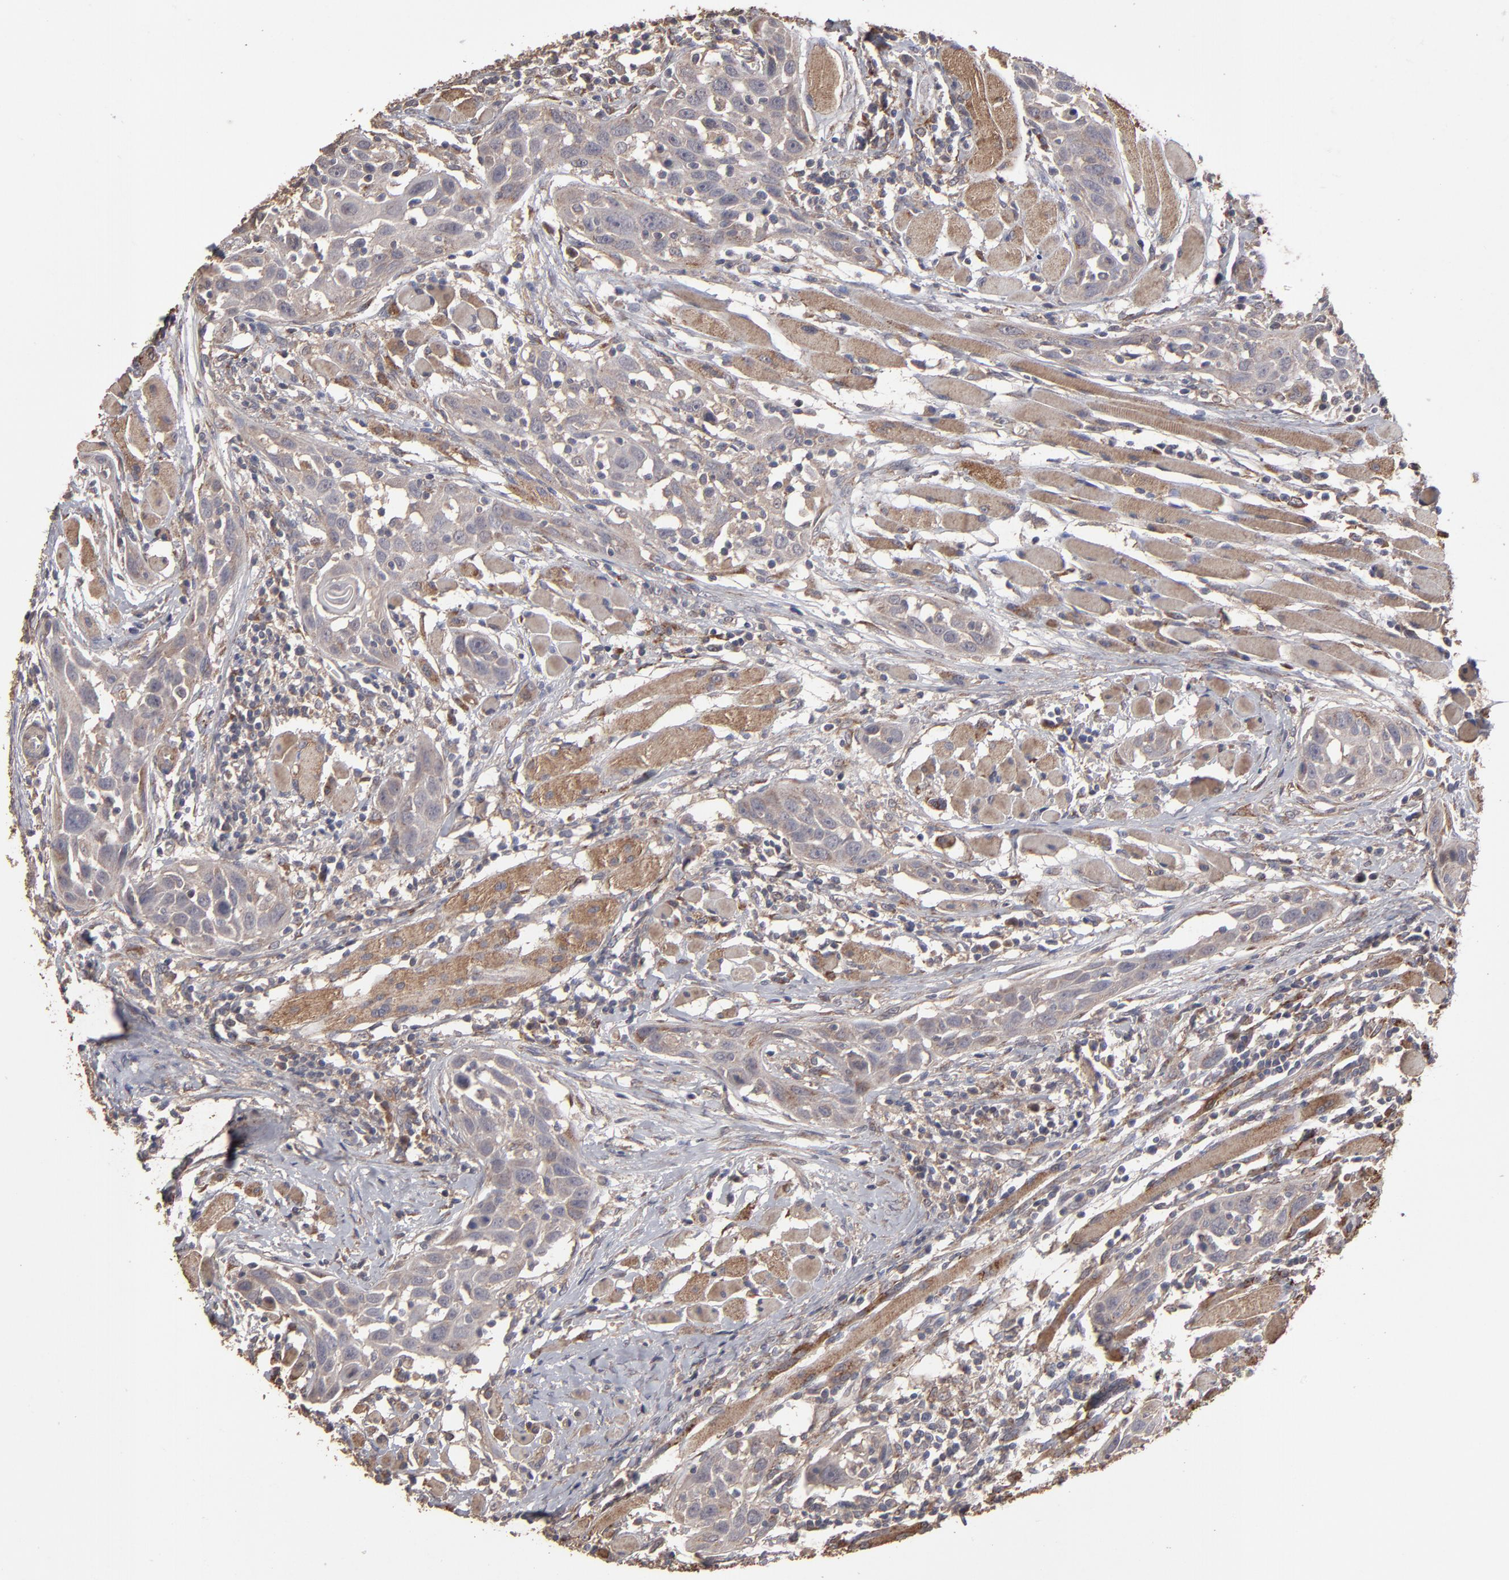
{"staining": {"intensity": "weak", "quantity": ">75%", "location": "cytoplasmic/membranous"}, "tissue": "head and neck cancer", "cell_type": "Tumor cells", "image_type": "cancer", "snomed": [{"axis": "morphology", "description": "Squamous cell carcinoma, NOS"}, {"axis": "topography", "description": "Oral tissue"}, {"axis": "topography", "description": "Head-Neck"}], "caption": "Brown immunohistochemical staining in squamous cell carcinoma (head and neck) displays weak cytoplasmic/membranous positivity in approximately >75% of tumor cells.", "gene": "MMP2", "patient": {"sex": "female", "age": 50}}